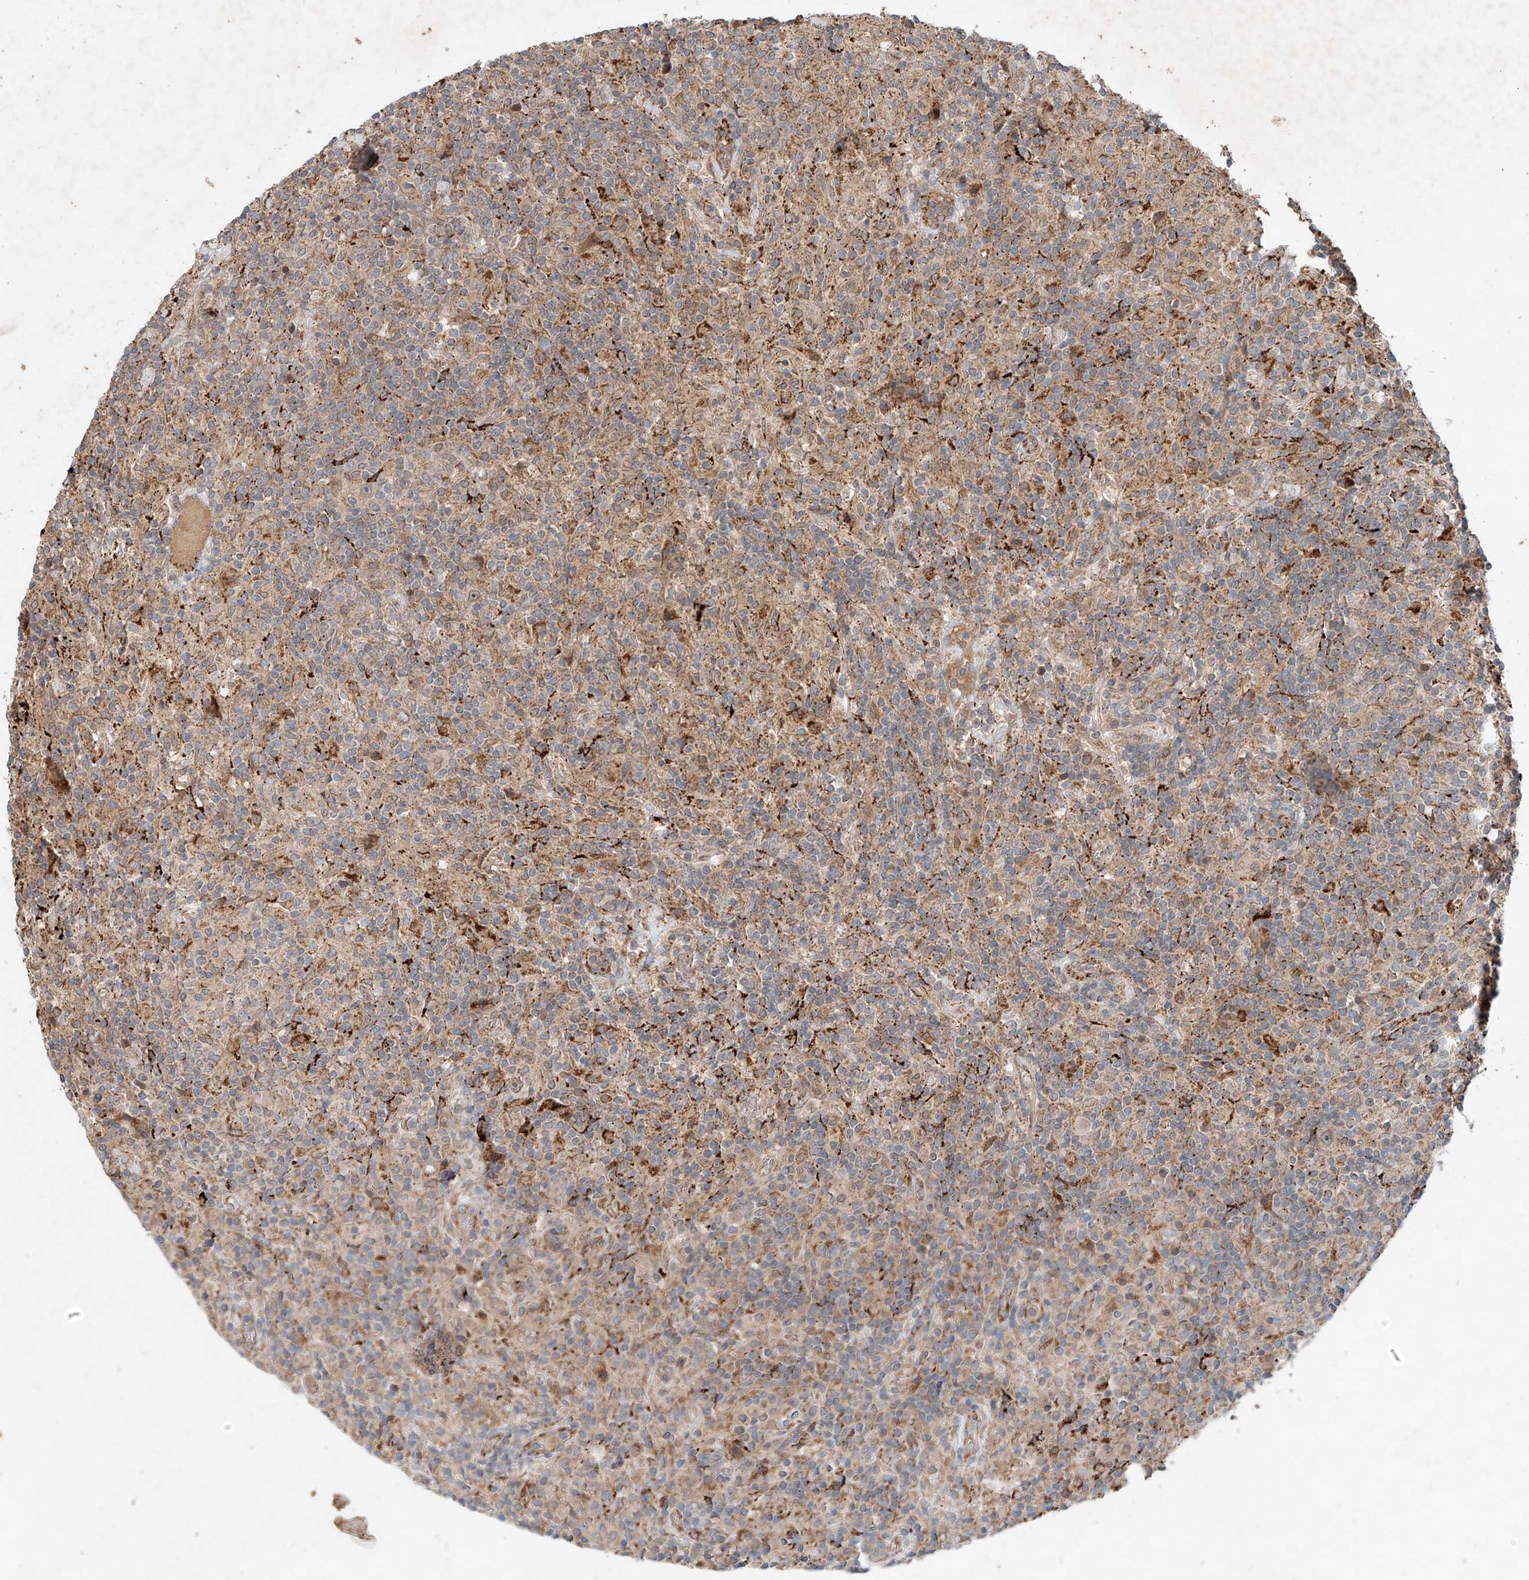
{"staining": {"intensity": "weak", "quantity": ">75%", "location": "cytoplasmic/membranous"}, "tissue": "lymphoma", "cell_type": "Tumor cells", "image_type": "cancer", "snomed": [{"axis": "morphology", "description": "Hodgkin's disease, NOS"}, {"axis": "topography", "description": "Lymph node"}], "caption": "A histopathology image of human lymphoma stained for a protein shows weak cytoplasmic/membranous brown staining in tumor cells.", "gene": "IER5", "patient": {"sex": "male", "age": 70}}